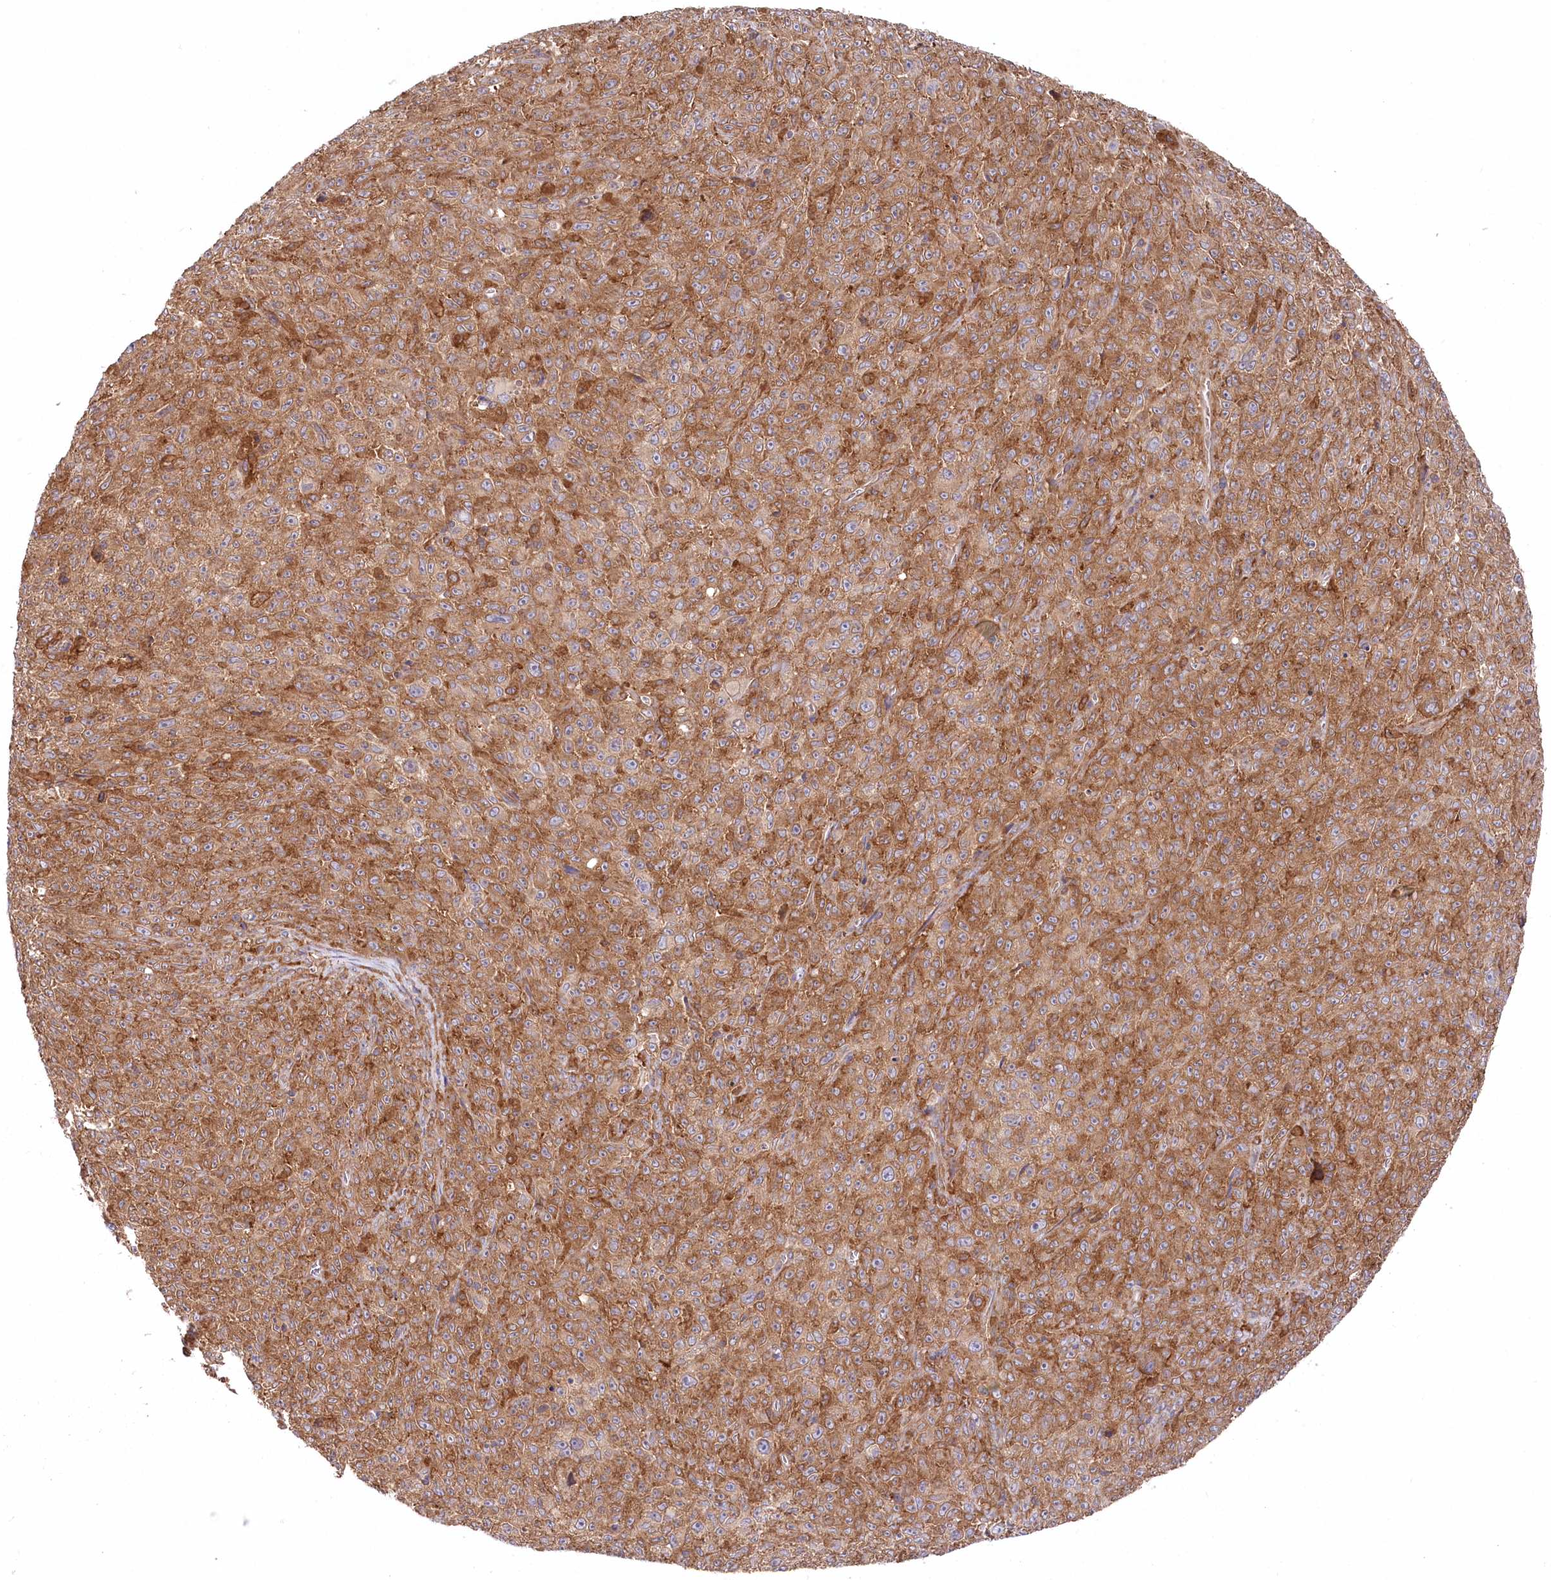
{"staining": {"intensity": "moderate", "quantity": ">75%", "location": "cytoplasmic/membranous"}, "tissue": "melanoma", "cell_type": "Tumor cells", "image_type": "cancer", "snomed": [{"axis": "morphology", "description": "Malignant melanoma, NOS"}, {"axis": "topography", "description": "Skin"}], "caption": "Immunohistochemical staining of human melanoma exhibits medium levels of moderate cytoplasmic/membranous staining in about >75% of tumor cells.", "gene": "PPP1R21", "patient": {"sex": "female", "age": 82}}